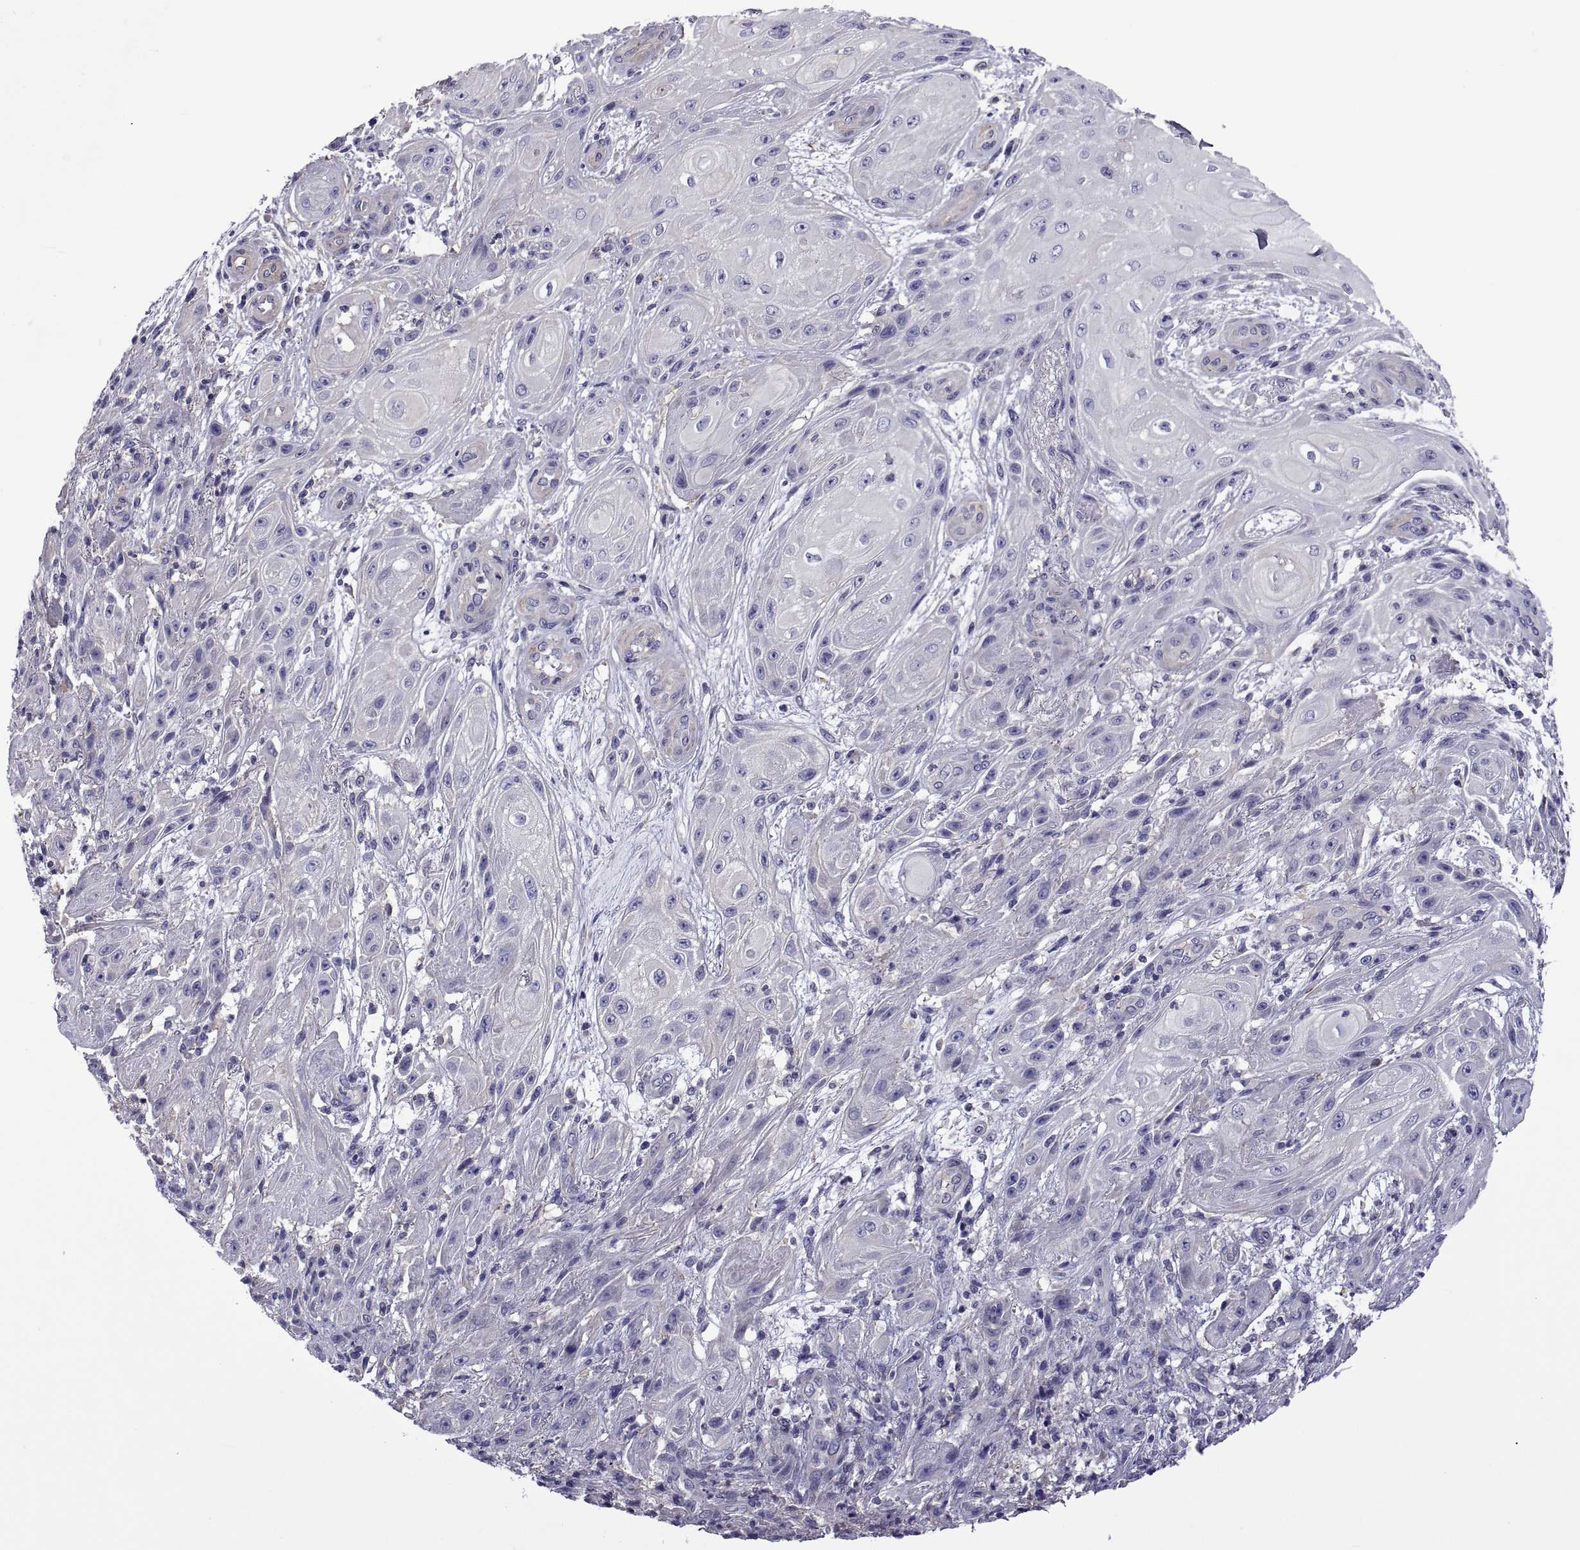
{"staining": {"intensity": "negative", "quantity": "none", "location": "none"}, "tissue": "skin cancer", "cell_type": "Tumor cells", "image_type": "cancer", "snomed": [{"axis": "morphology", "description": "Squamous cell carcinoma, NOS"}, {"axis": "topography", "description": "Skin"}], "caption": "Skin cancer (squamous cell carcinoma) stained for a protein using immunohistochemistry exhibits no staining tumor cells.", "gene": "TMC3", "patient": {"sex": "male", "age": 62}}